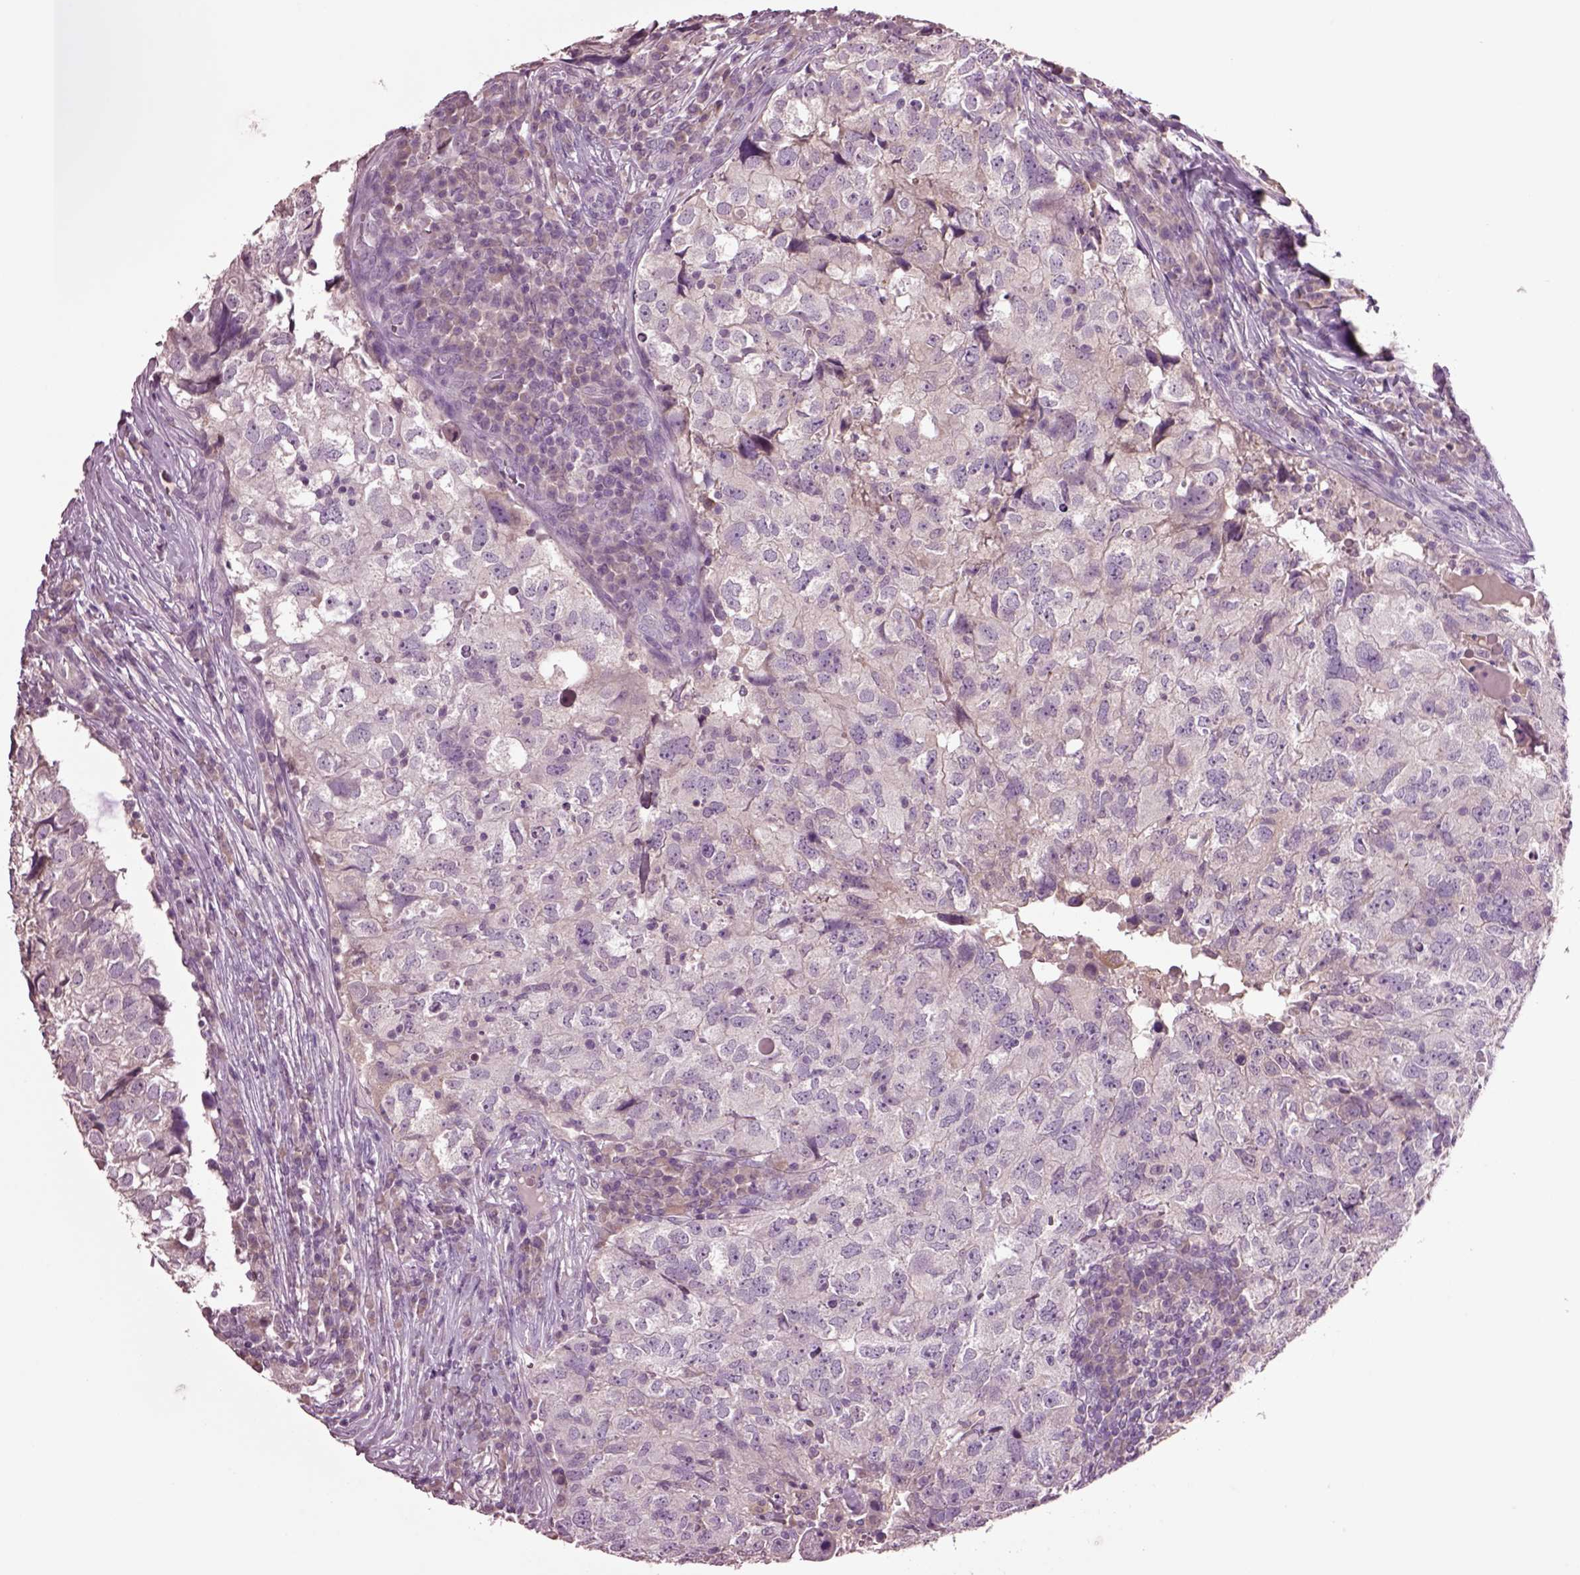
{"staining": {"intensity": "negative", "quantity": "none", "location": "none"}, "tissue": "breast cancer", "cell_type": "Tumor cells", "image_type": "cancer", "snomed": [{"axis": "morphology", "description": "Duct carcinoma"}, {"axis": "topography", "description": "Breast"}], "caption": "A high-resolution histopathology image shows IHC staining of breast infiltrating ductal carcinoma, which exhibits no significant positivity in tumor cells.", "gene": "CLPSL1", "patient": {"sex": "female", "age": 30}}